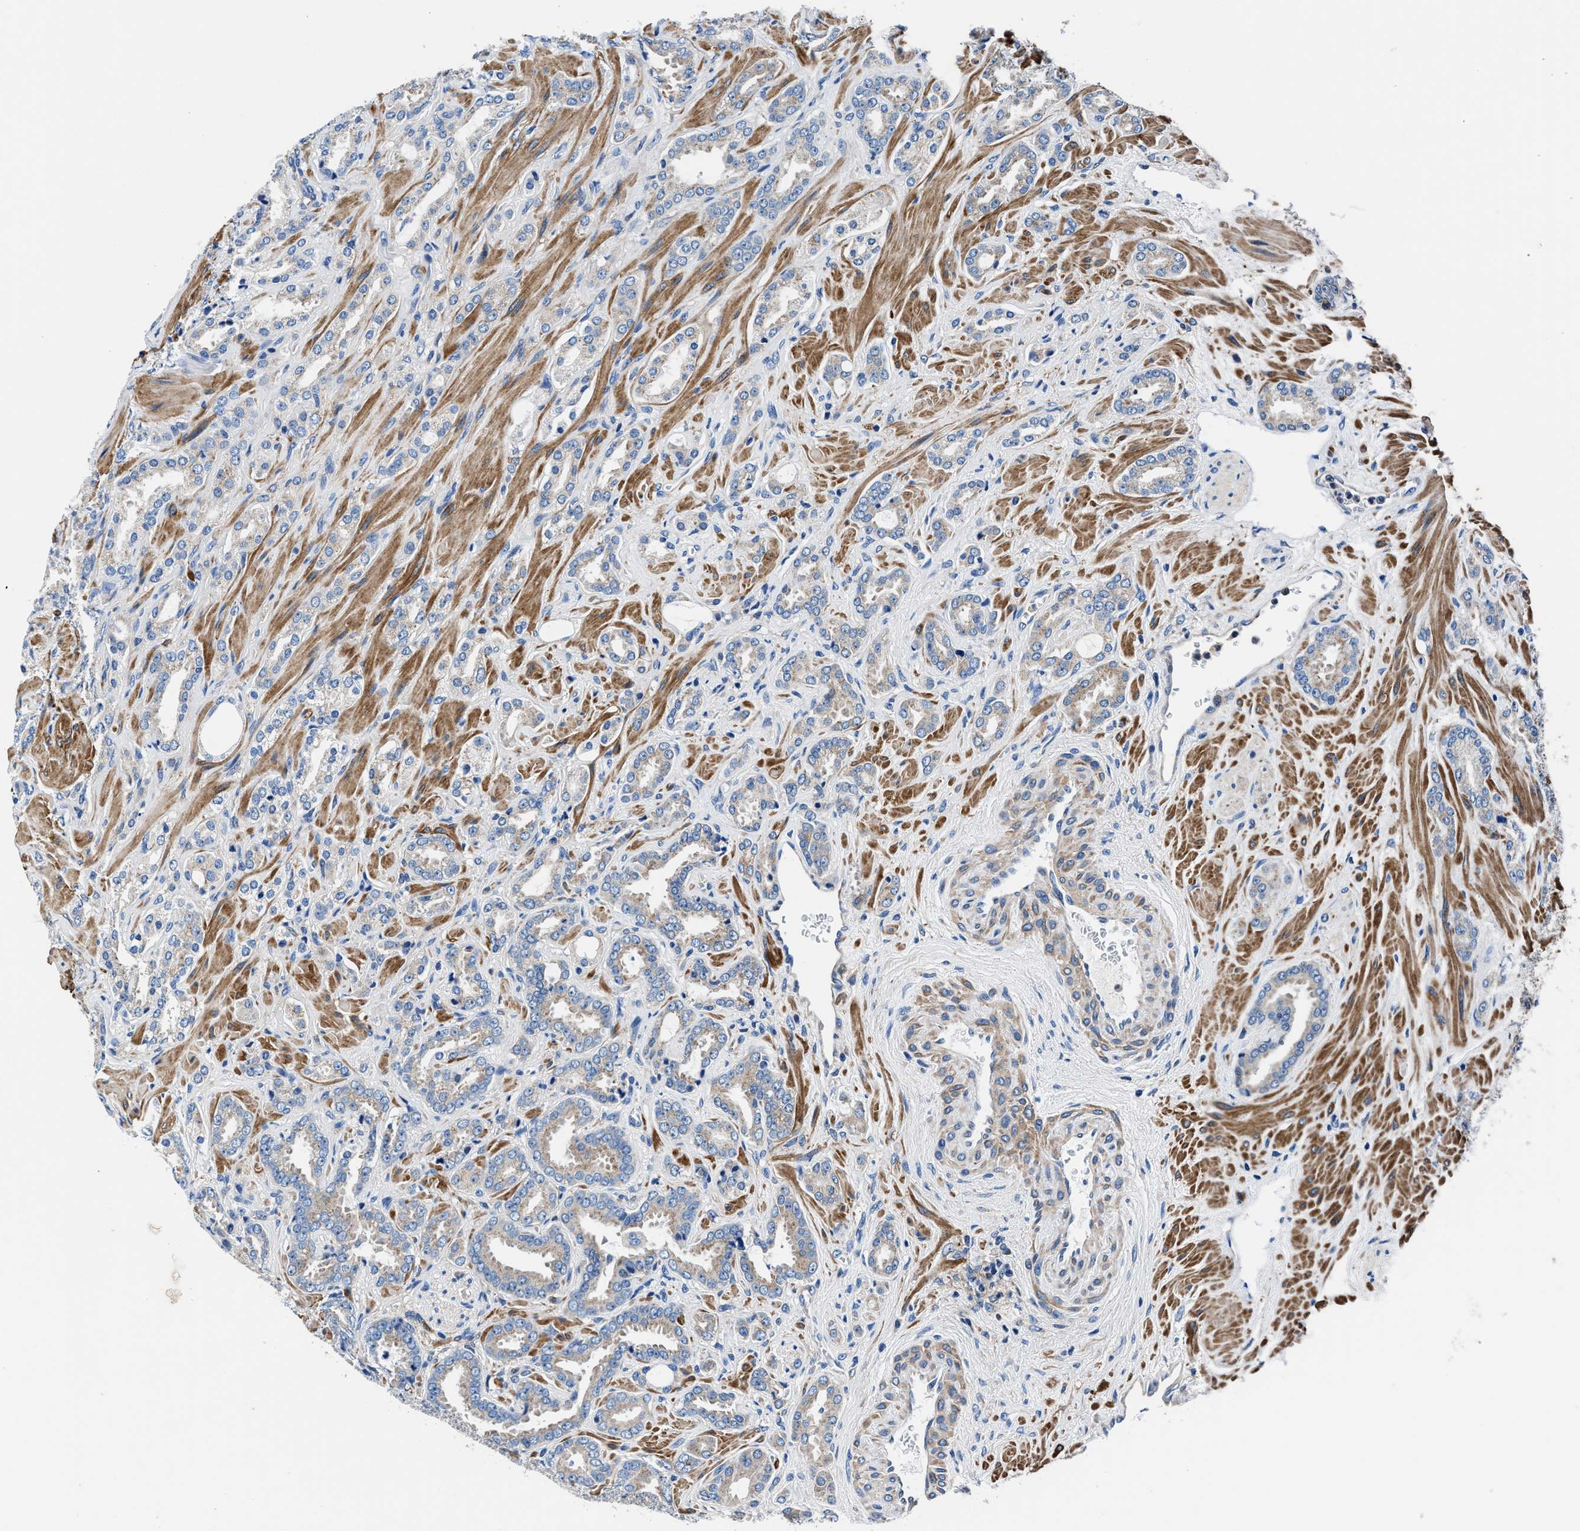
{"staining": {"intensity": "weak", "quantity": "25%-75%", "location": "cytoplasmic/membranous"}, "tissue": "prostate cancer", "cell_type": "Tumor cells", "image_type": "cancer", "snomed": [{"axis": "morphology", "description": "Adenocarcinoma, High grade"}, {"axis": "topography", "description": "Prostate"}], "caption": "Prostate cancer stained with a brown dye exhibits weak cytoplasmic/membranous positive positivity in about 25%-75% of tumor cells.", "gene": "NEU1", "patient": {"sex": "male", "age": 64}}